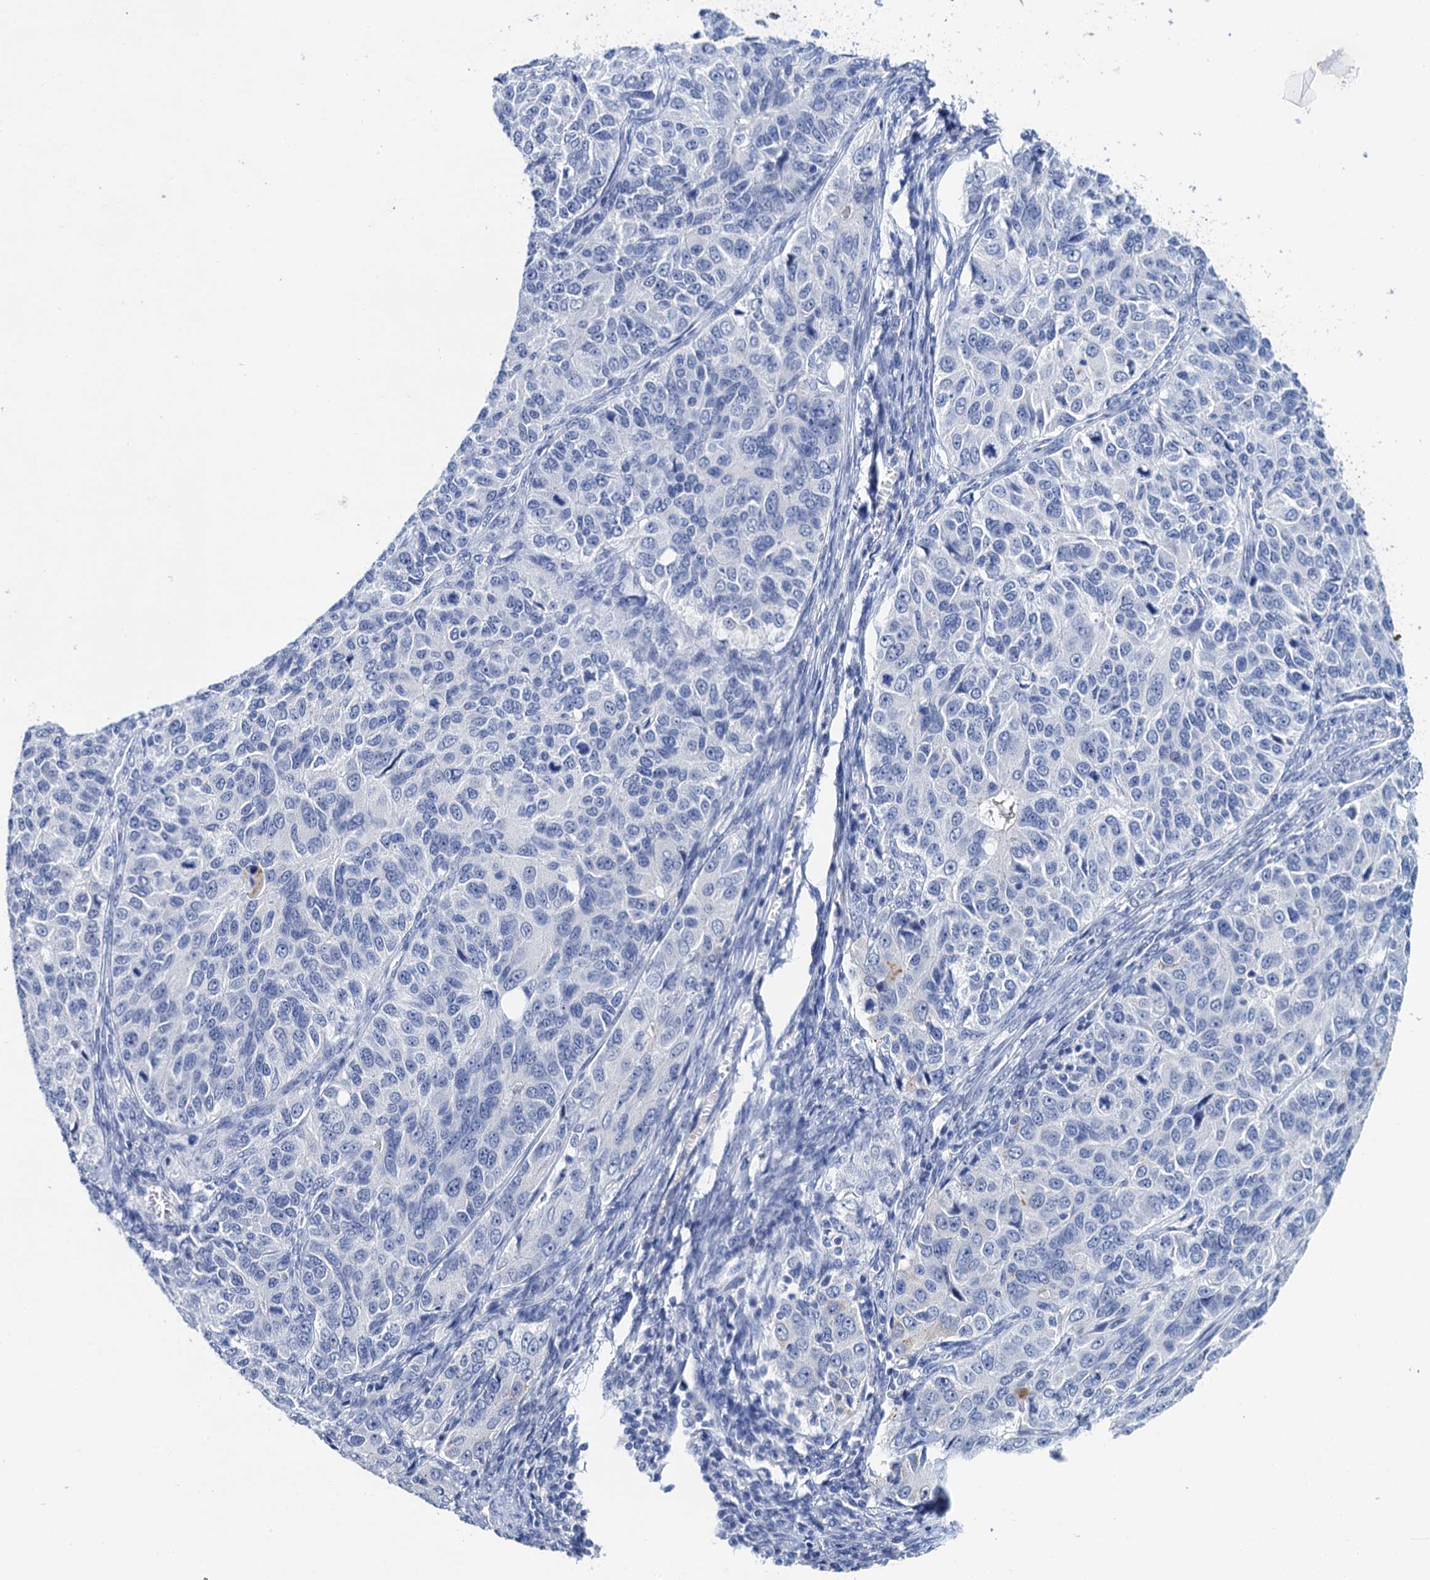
{"staining": {"intensity": "negative", "quantity": "none", "location": "none"}, "tissue": "ovarian cancer", "cell_type": "Tumor cells", "image_type": "cancer", "snomed": [{"axis": "morphology", "description": "Carcinoma, endometroid"}, {"axis": "topography", "description": "Ovary"}], "caption": "Protein analysis of ovarian endometroid carcinoma demonstrates no significant staining in tumor cells.", "gene": "LYPD3", "patient": {"sex": "female", "age": 51}}